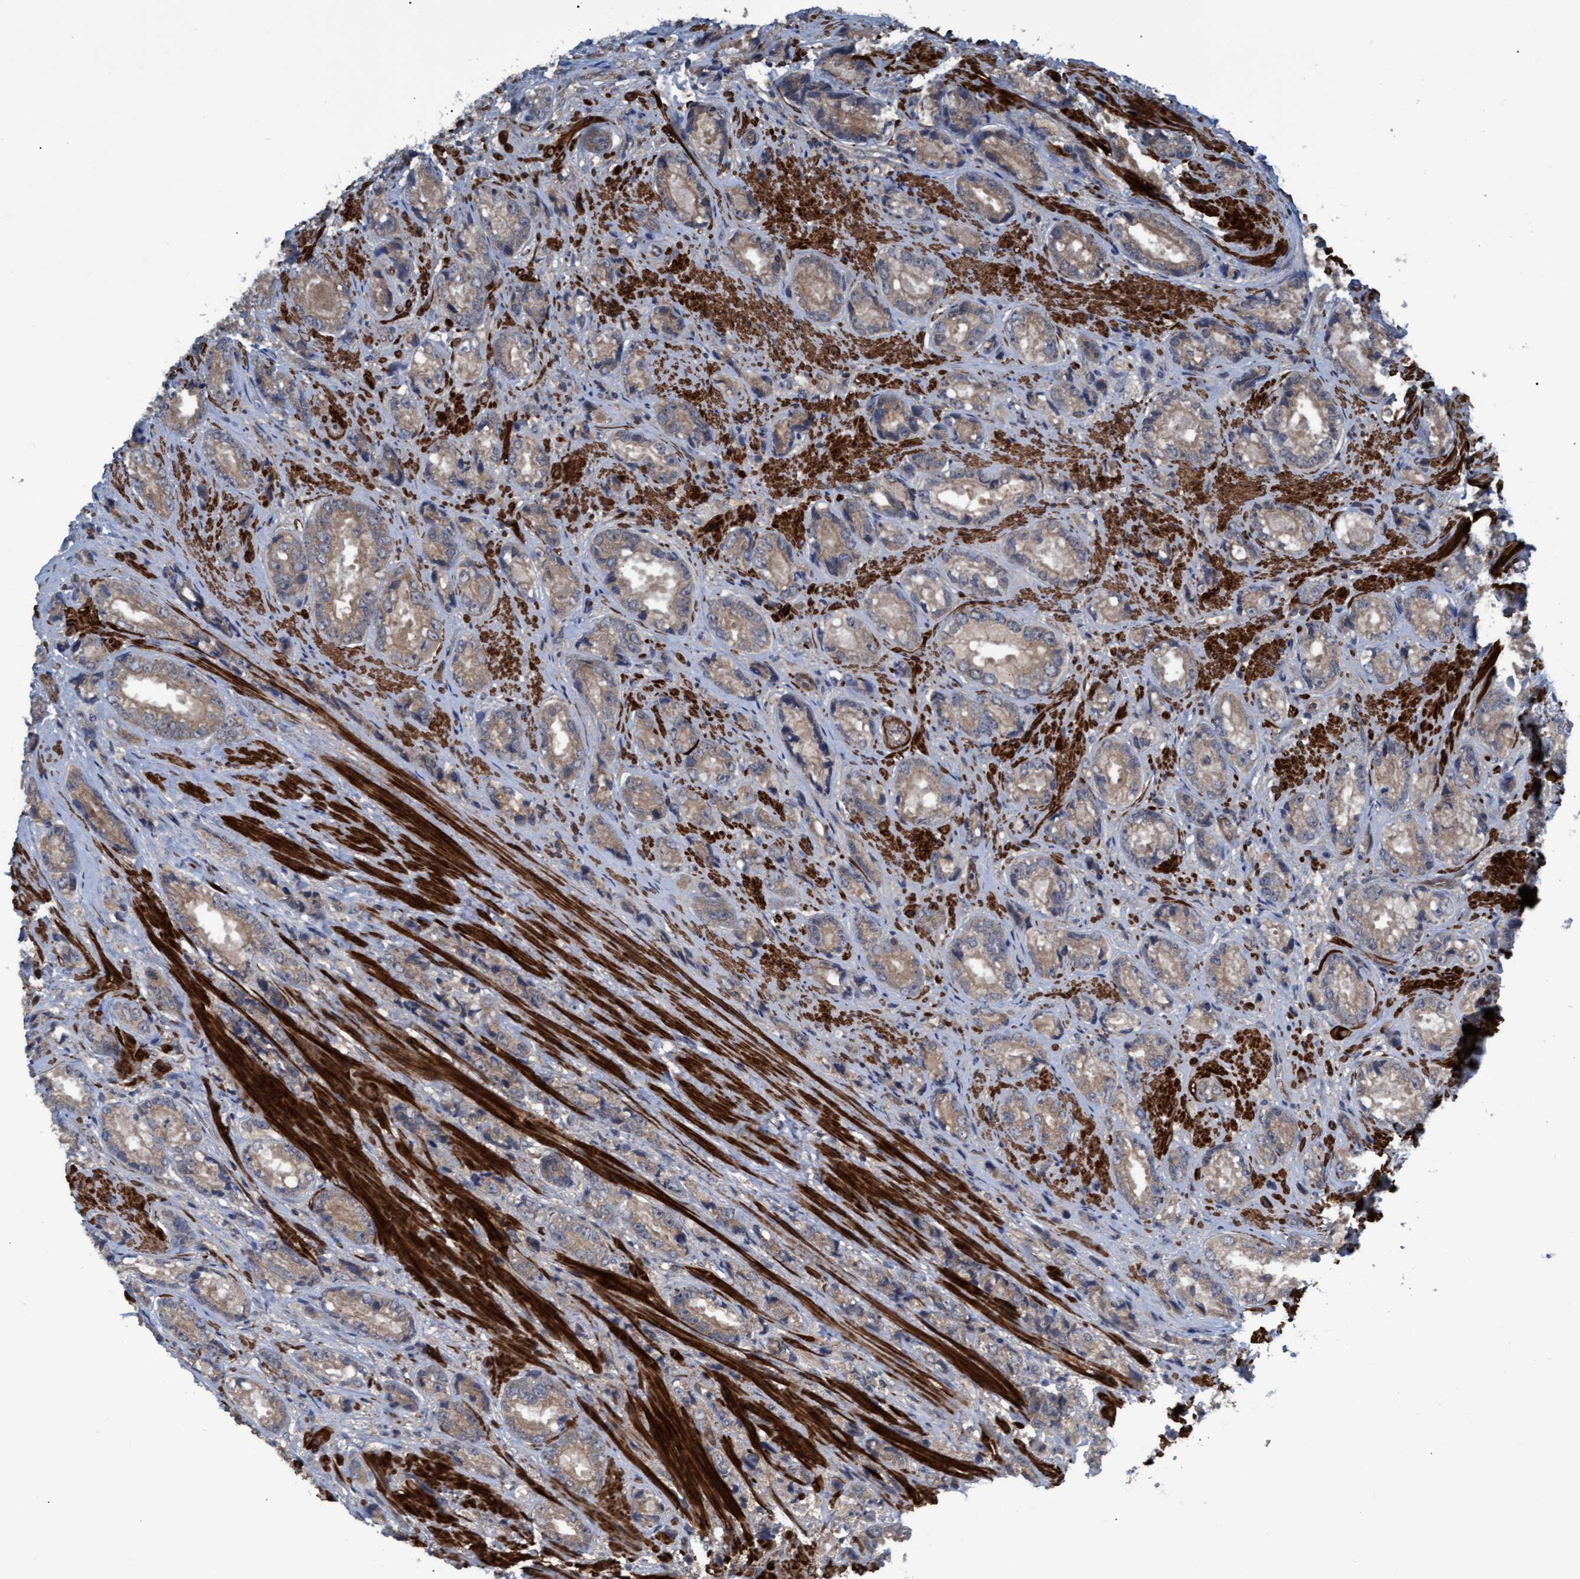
{"staining": {"intensity": "weak", "quantity": "25%-75%", "location": "cytoplasmic/membranous"}, "tissue": "prostate cancer", "cell_type": "Tumor cells", "image_type": "cancer", "snomed": [{"axis": "morphology", "description": "Adenocarcinoma, High grade"}, {"axis": "topography", "description": "Prostate"}], "caption": "Immunohistochemical staining of prostate cancer exhibits weak cytoplasmic/membranous protein expression in approximately 25%-75% of tumor cells.", "gene": "GGT6", "patient": {"sex": "male", "age": 61}}